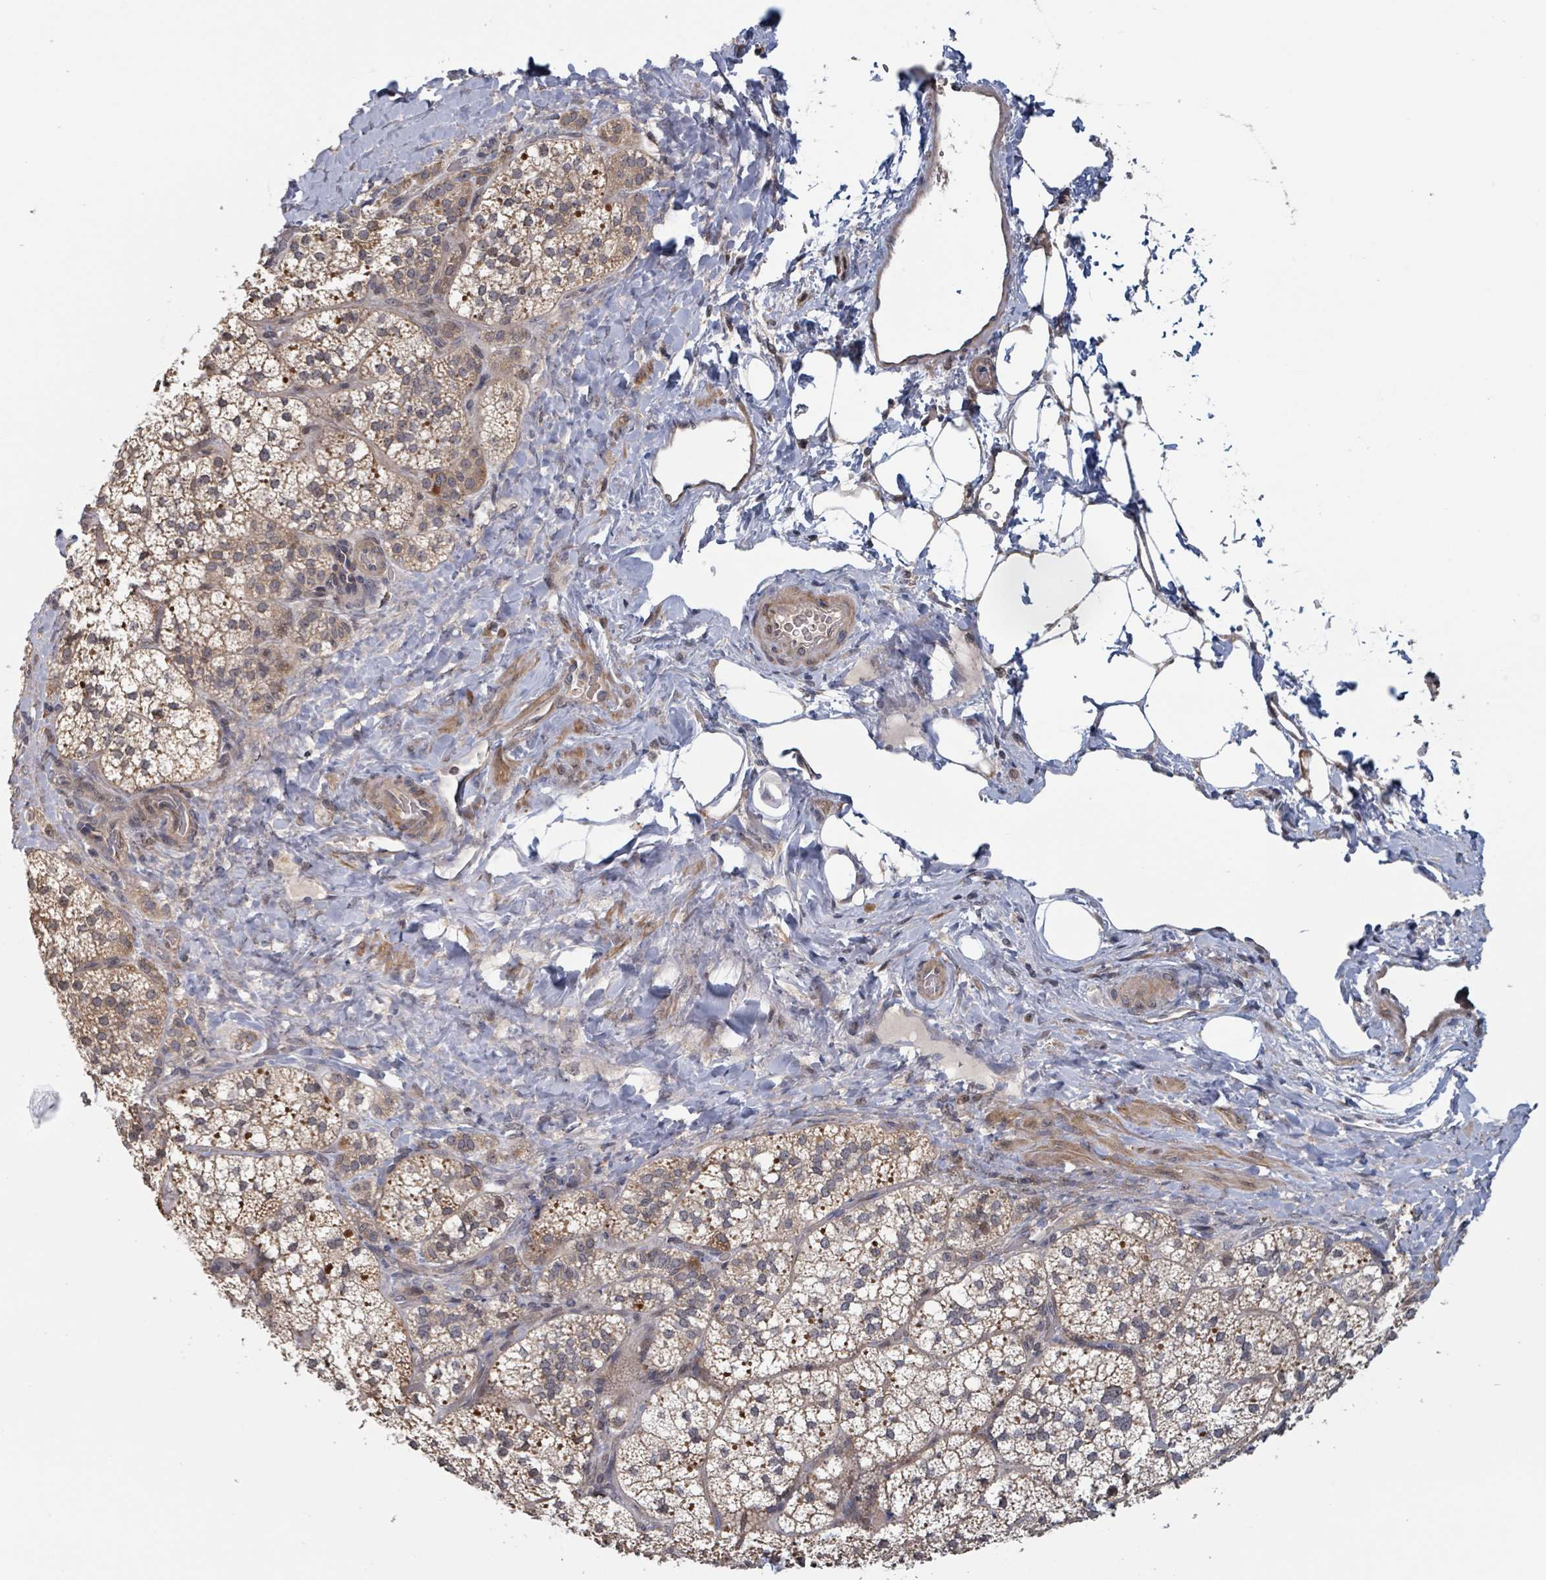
{"staining": {"intensity": "moderate", "quantity": ">75%", "location": "cytoplasmic/membranous"}, "tissue": "adrenal gland", "cell_type": "Glandular cells", "image_type": "normal", "snomed": [{"axis": "morphology", "description": "Normal tissue, NOS"}, {"axis": "topography", "description": "Adrenal gland"}], "caption": "Immunohistochemistry photomicrograph of benign adrenal gland stained for a protein (brown), which exhibits medium levels of moderate cytoplasmic/membranous positivity in about >75% of glandular cells.", "gene": "HIVEP1", "patient": {"sex": "male", "age": 53}}